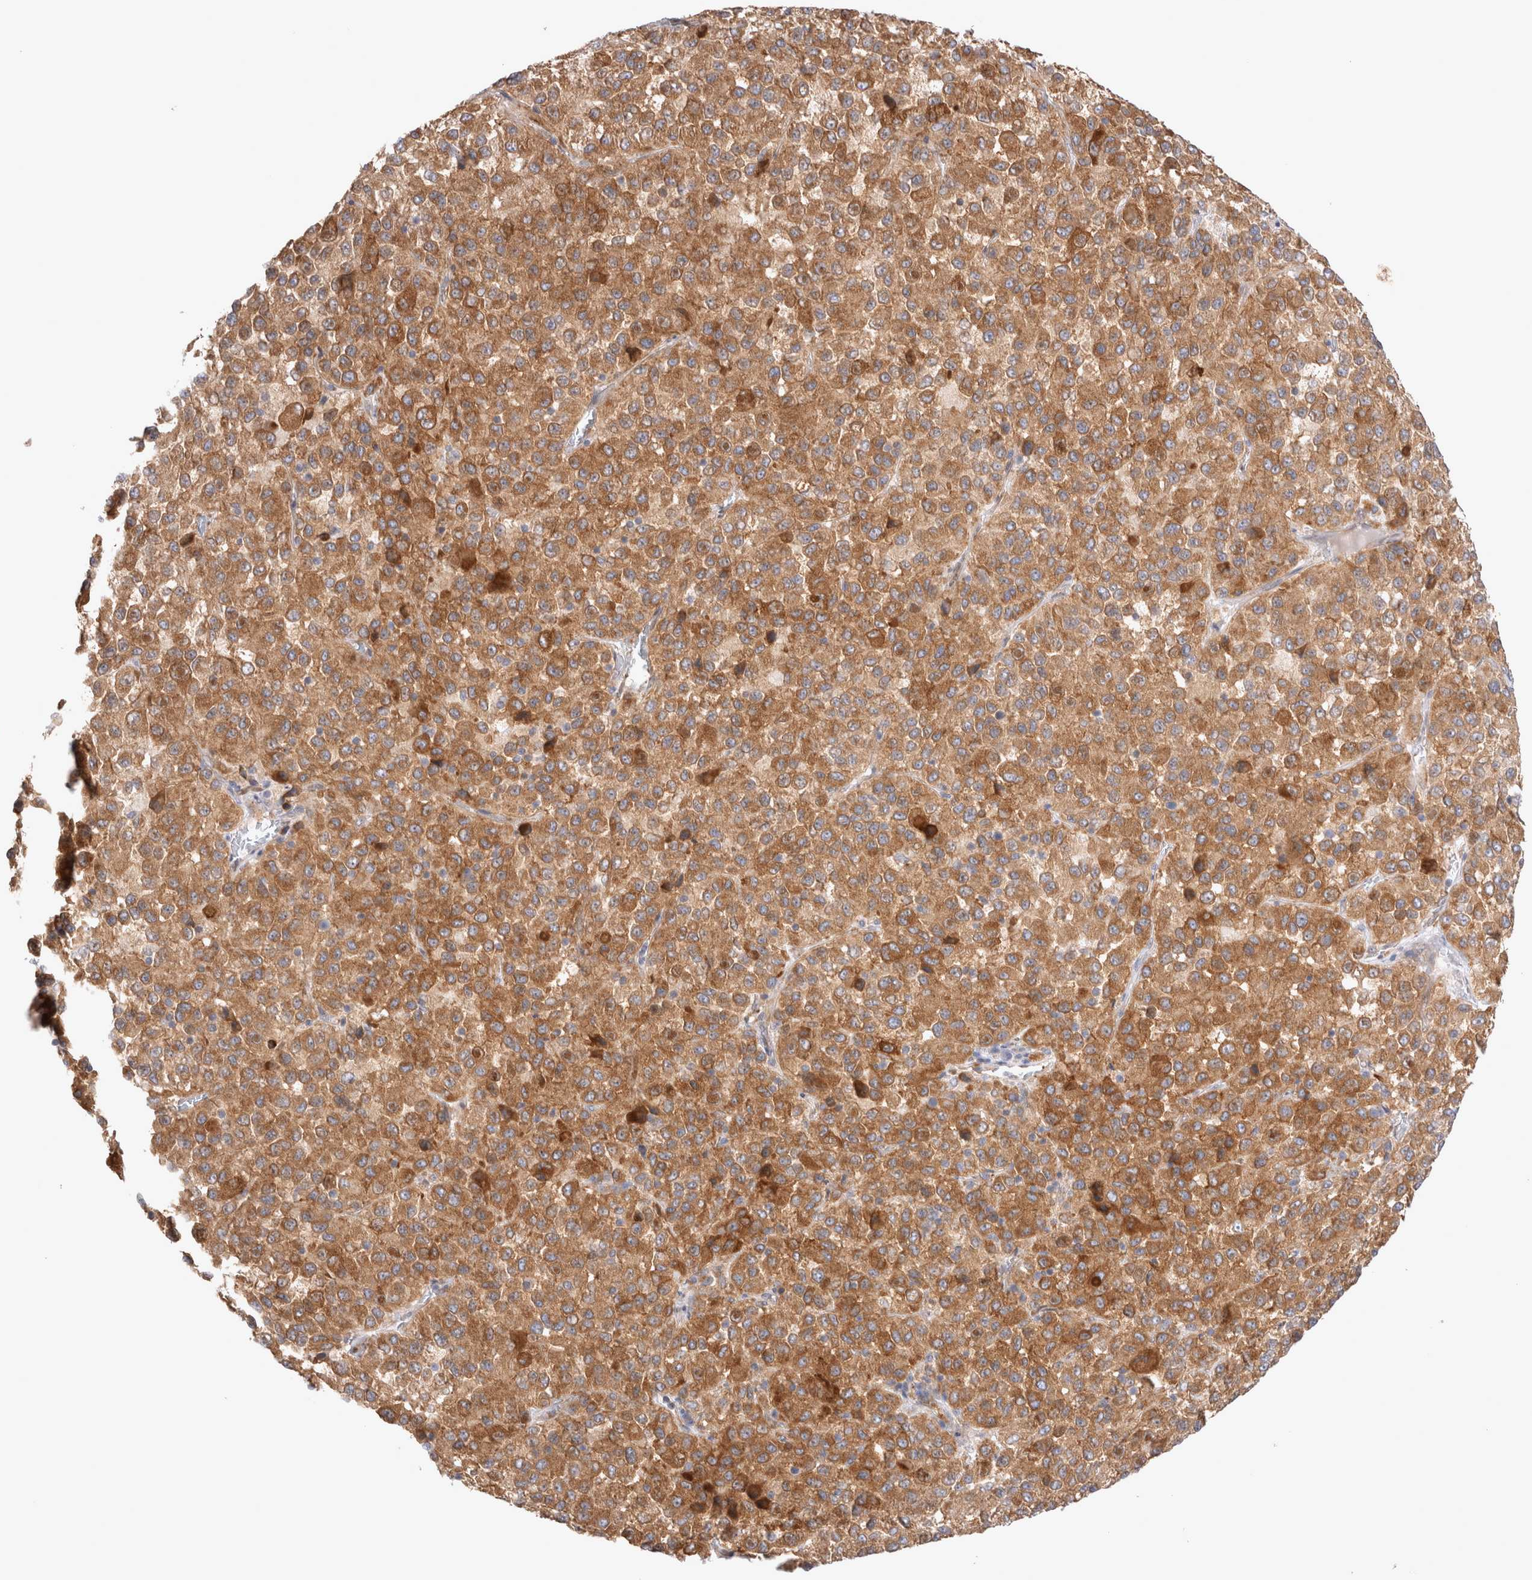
{"staining": {"intensity": "moderate", "quantity": ">75%", "location": "cytoplasmic/membranous"}, "tissue": "melanoma", "cell_type": "Tumor cells", "image_type": "cancer", "snomed": [{"axis": "morphology", "description": "Malignant melanoma, Metastatic site"}, {"axis": "topography", "description": "Lung"}], "caption": "The immunohistochemical stain labels moderate cytoplasmic/membranous positivity in tumor cells of malignant melanoma (metastatic site) tissue.", "gene": "NPC1", "patient": {"sex": "male", "age": 64}}